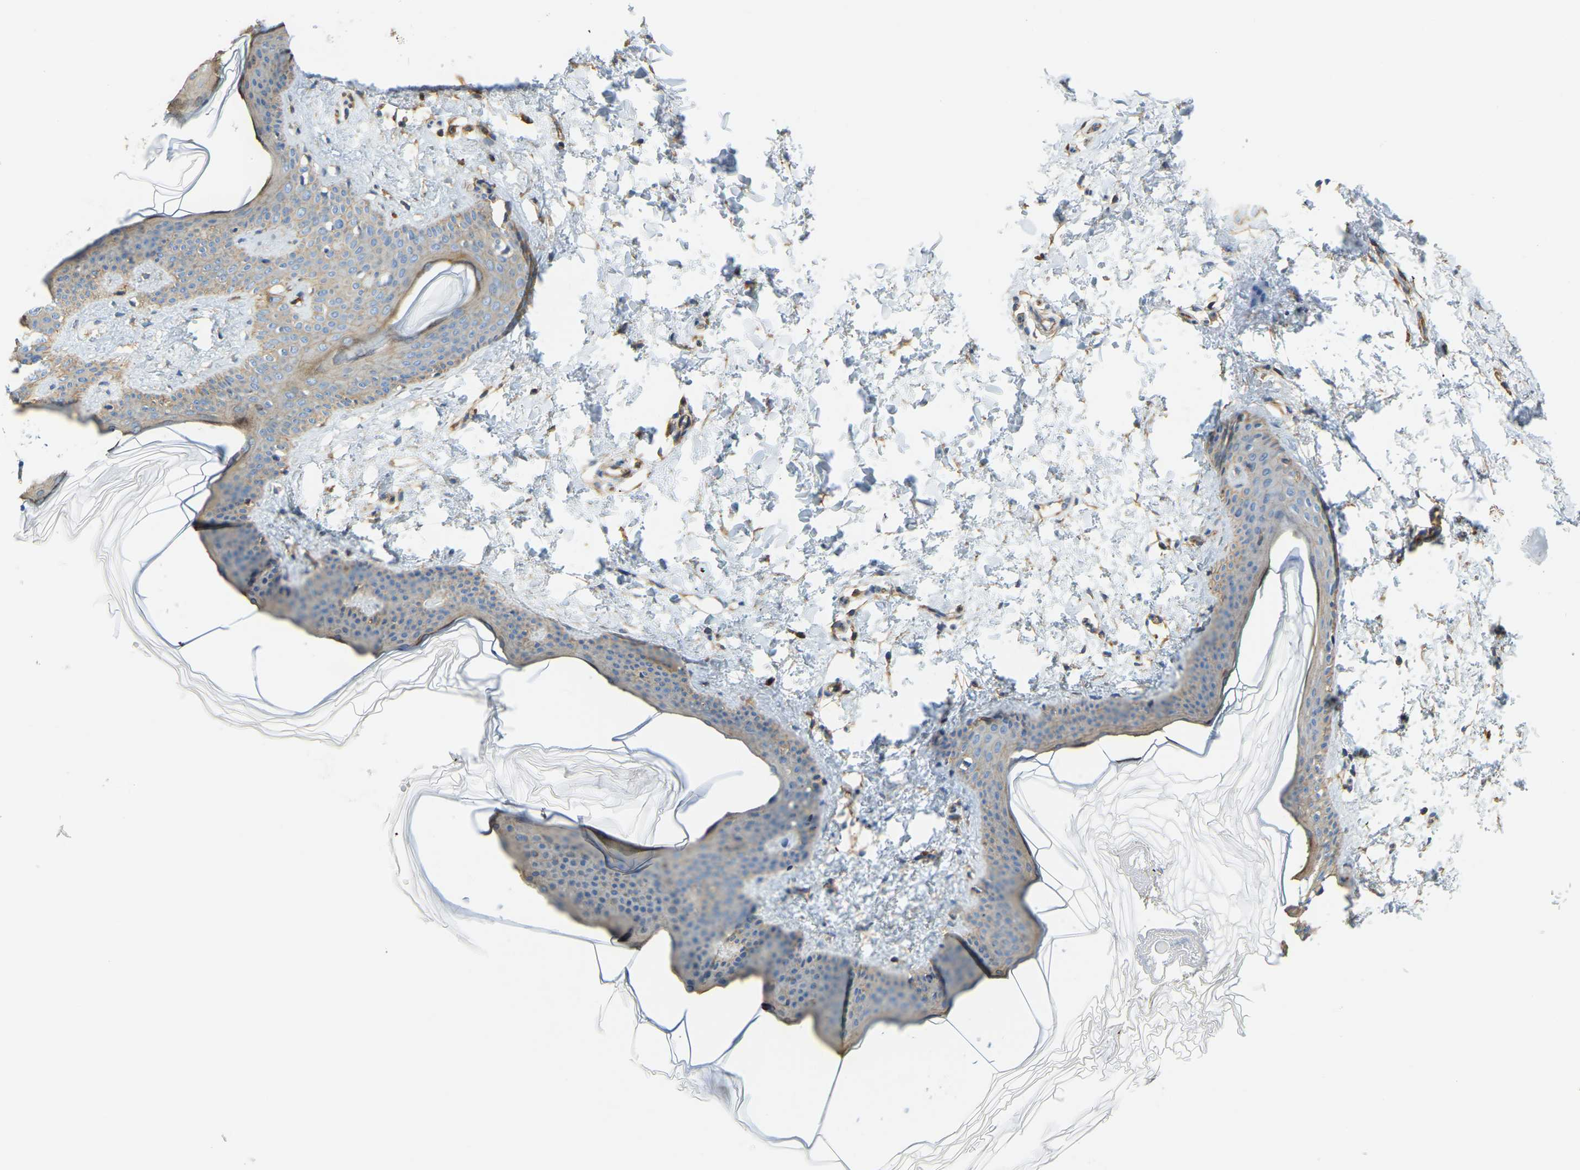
{"staining": {"intensity": "weak", "quantity": ">75%", "location": "cytoplasmic/membranous"}, "tissue": "skin", "cell_type": "Fibroblasts", "image_type": "normal", "snomed": [{"axis": "morphology", "description": "Normal tissue, NOS"}, {"axis": "topography", "description": "Skin"}], "caption": "Fibroblasts exhibit weak cytoplasmic/membranous positivity in about >75% of cells in normal skin. The protein is shown in brown color, while the nuclei are stained blue.", "gene": "AHNAK", "patient": {"sex": "female", "age": 17}}